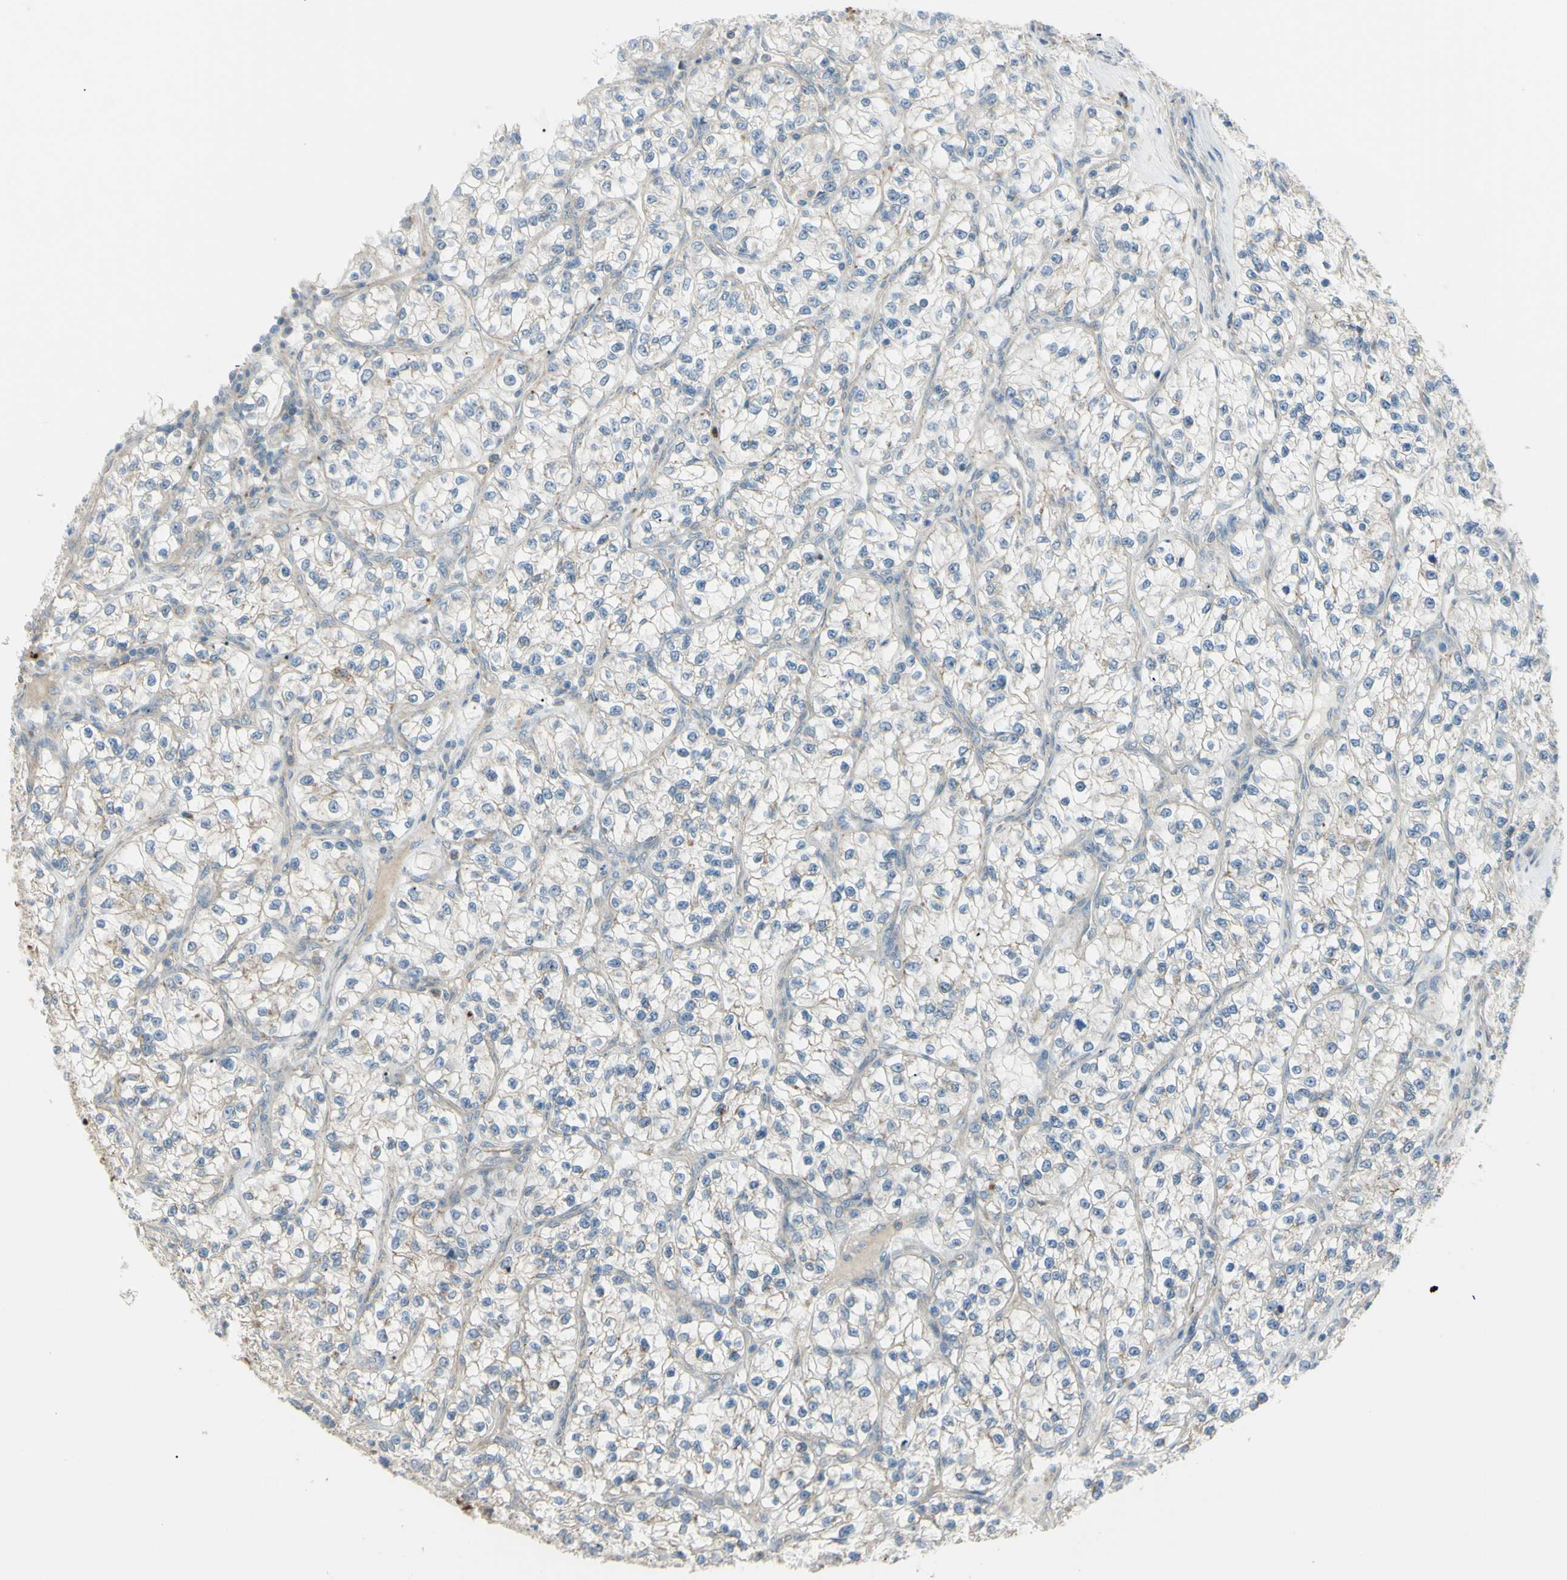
{"staining": {"intensity": "weak", "quantity": "25%-75%", "location": "cytoplasmic/membranous"}, "tissue": "renal cancer", "cell_type": "Tumor cells", "image_type": "cancer", "snomed": [{"axis": "morphology", "description": "Adenocarcinoma, NOS"}, {"axis": "topography", "description": "Kidney"}], "caption": "Weak cytoplasmic/membranous protein staining is identified in about 25%-75% of tumor cells in adenocarcinoma (renal).", "gene": "LMTK2", "patient": {"sex": "female", "age": 57}}